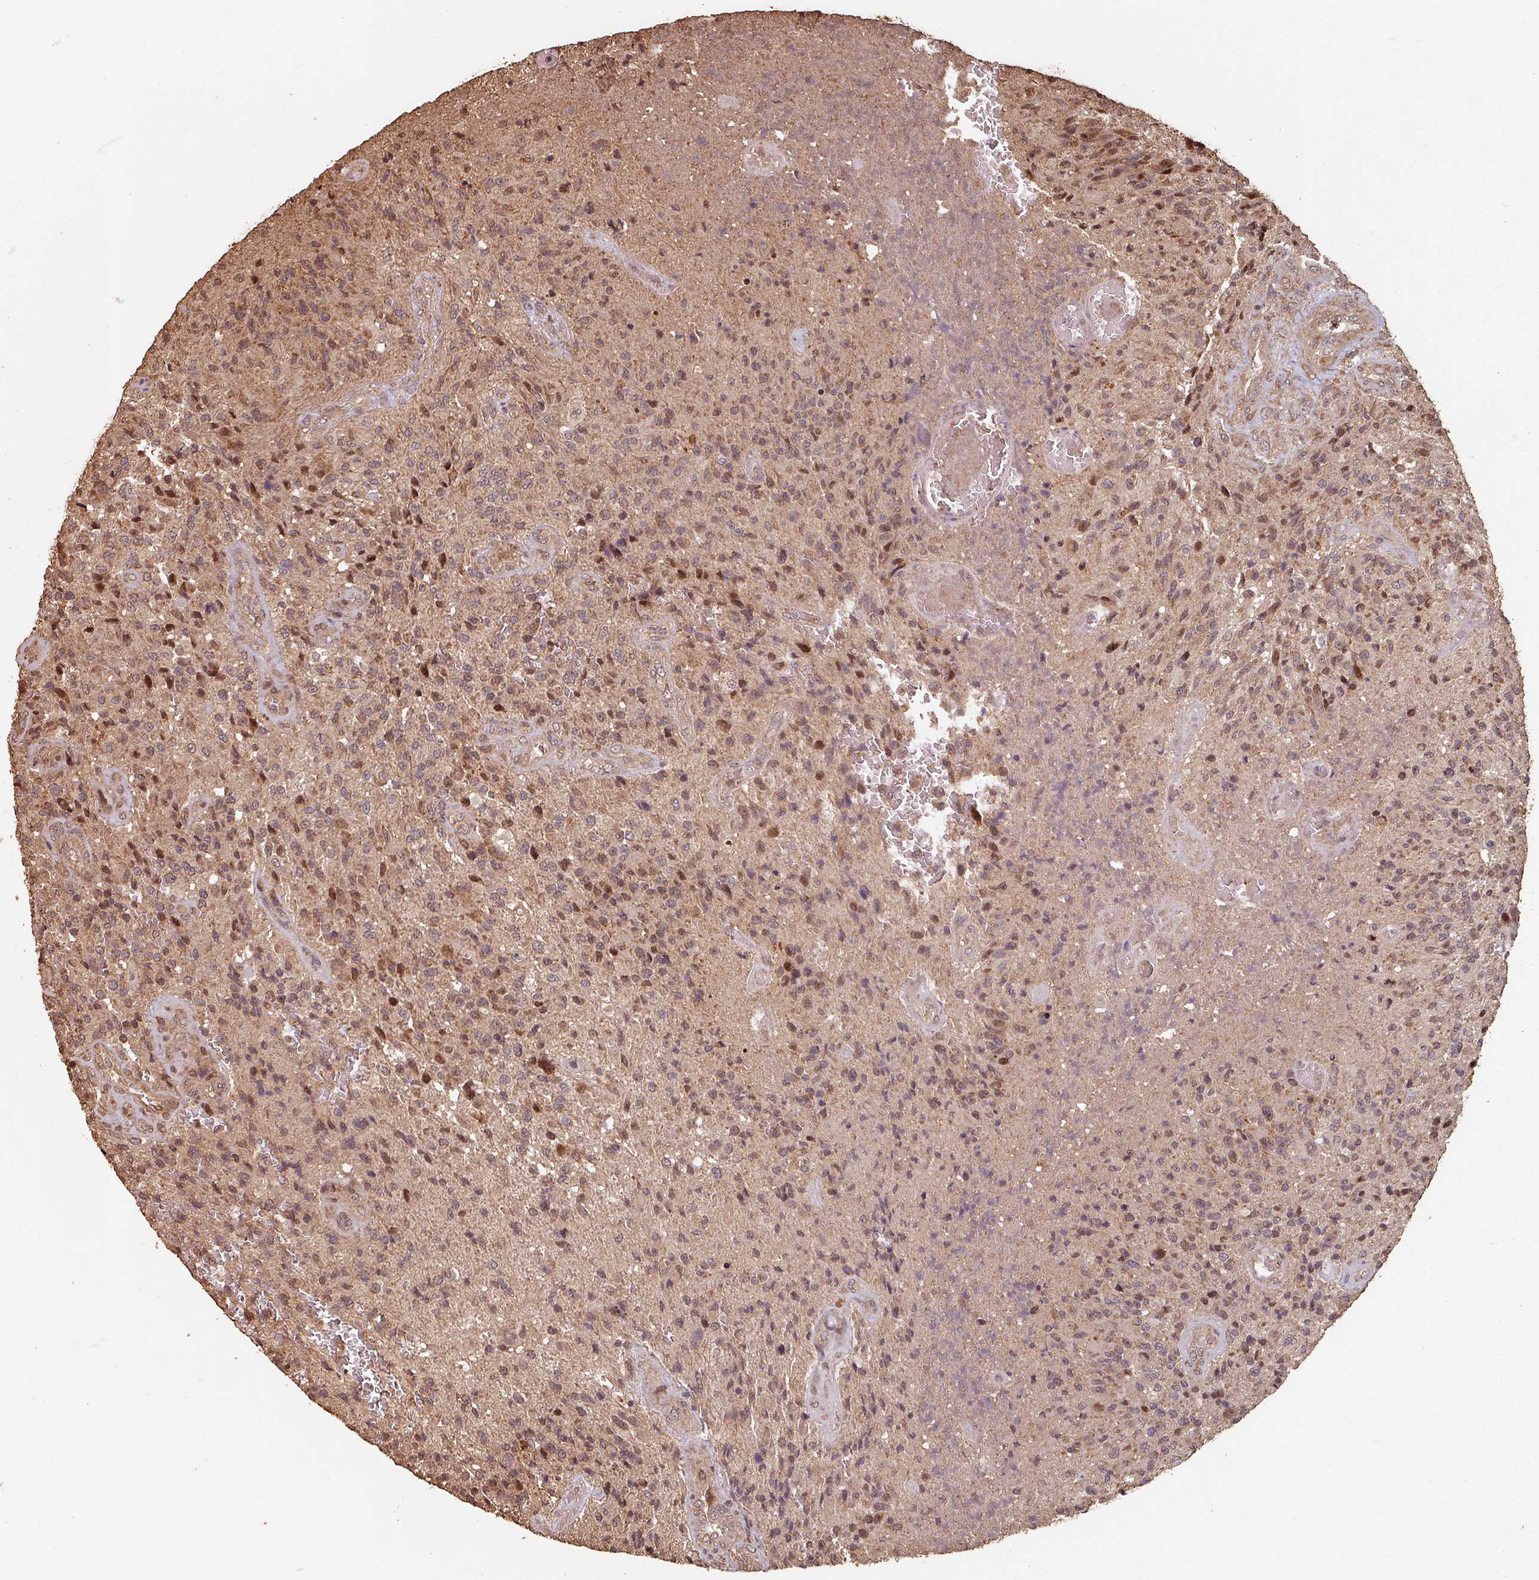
{"staining": {"intensity": "moderate", "quantity": "25%-75%", "location": "nuclear"}, "tissue": "glioma", "cell_type": "Tumor cells", "image_type": "cancer", "snomed": [{"axis": "morphology", "description": "Normal tissue, NOS"}, {"axis": "morphology", "description": "Glioma, malignant, High grade"}, {"axis": "topography", "description": "Cerebral cortex"}], "caption": "Immunohistochemistry (IHC) photomicrograph of neoplastic tissue: malignant glioma (high-grade) stained using immunohistochemistry (IHC) demonstrates medium levels of moderate protein expression localized specifically in the nuclear of tumor cells, appearing as a nuclear brown color.", "gene": "EID1", "patient": {"sex": "male", "age": 56}}